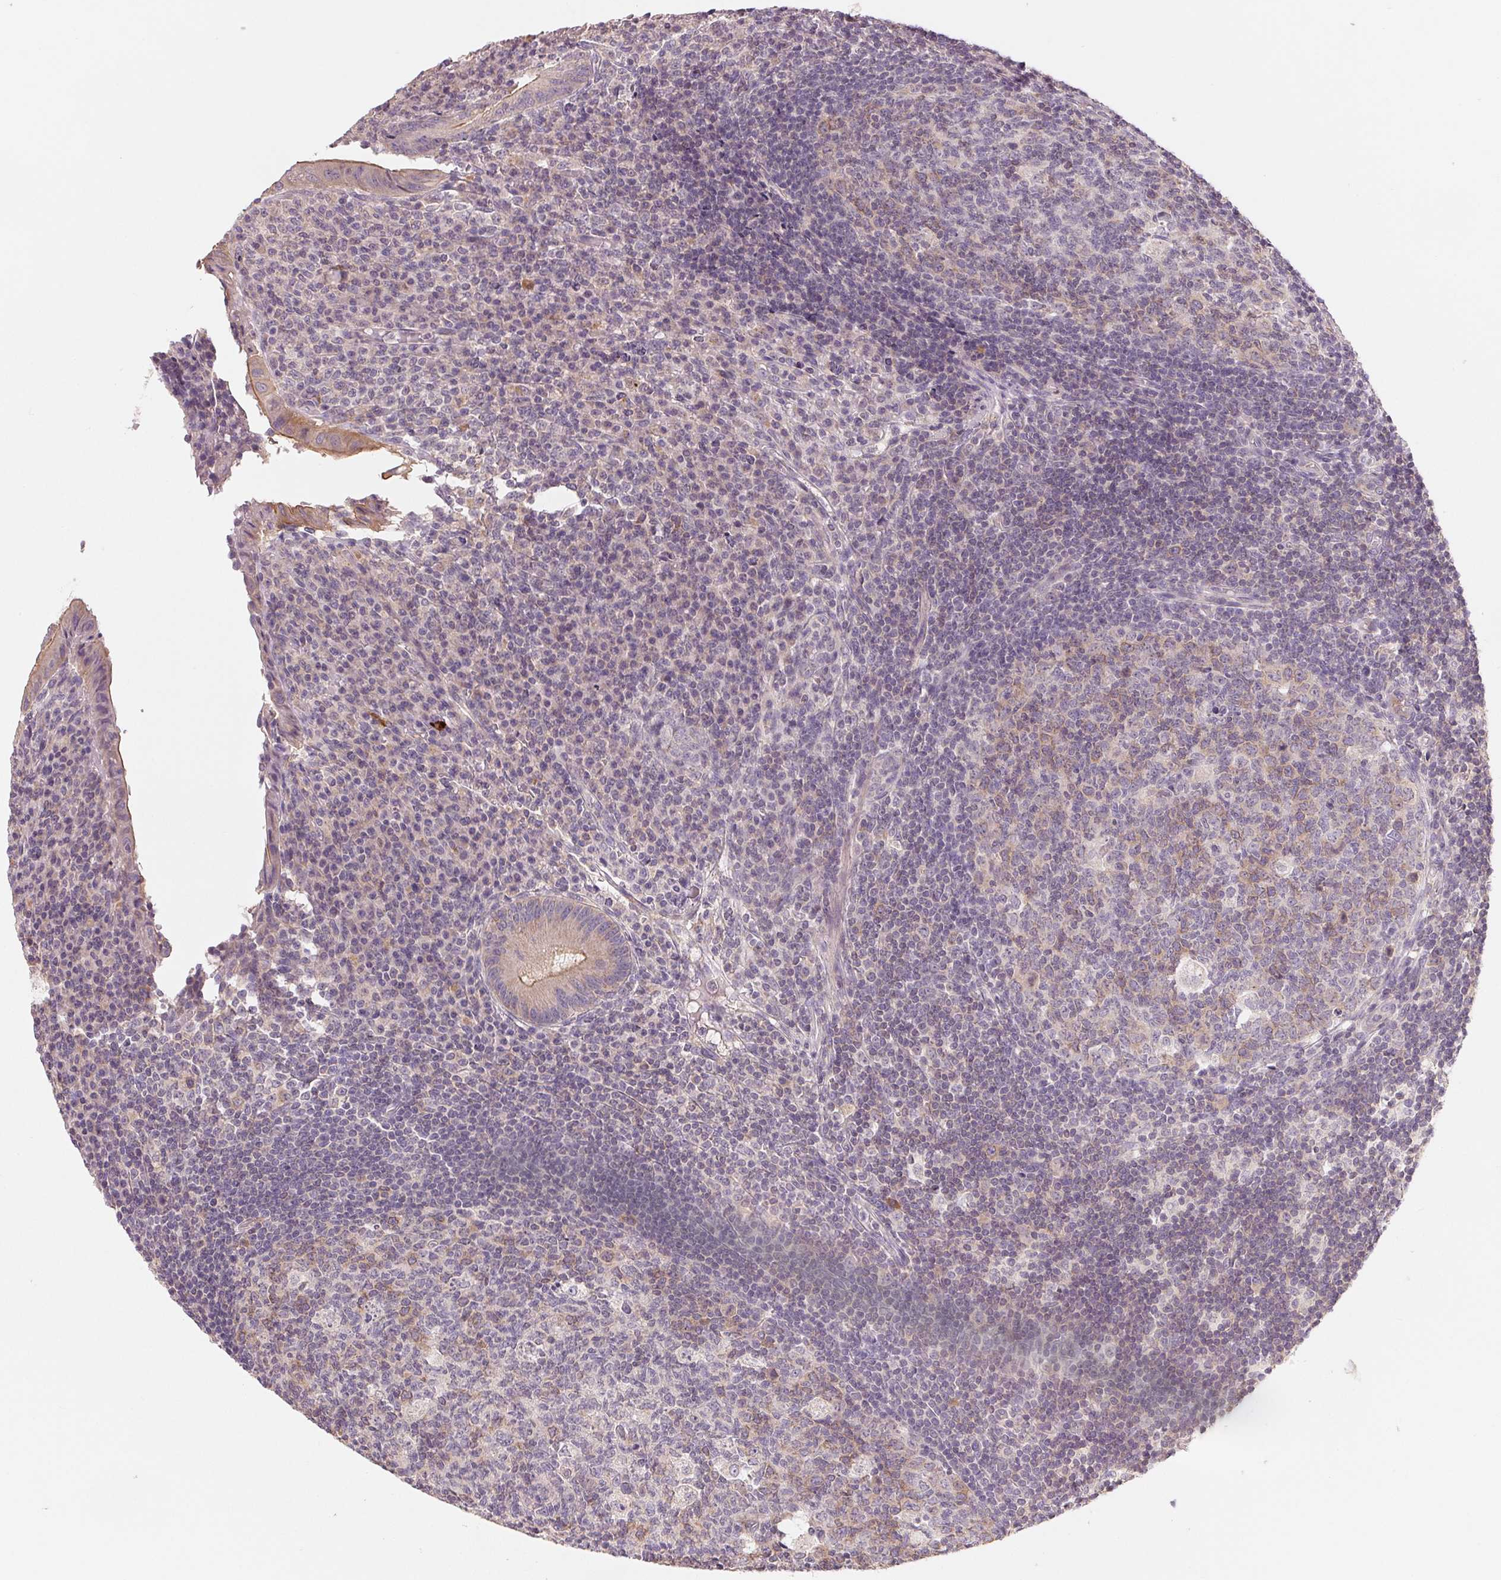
{"staining": {"intensity": "moderate", "quantity": "25%-75%", "location": "cytoplasmic/membranous"}, "tissue": "appendix", "cell_type": "Glandular cells", "image_type": "normal", "snomed": [{"axis": "morphology", "description": "Normal tissue, NOS"}, {"axis": "topography", "description": "Appendix"}], "caption": "Immunohistochemical staining of normal human appendix reveals moderate cytoplasmic/membranous protein positivity in about 25%-75% of glandular cells. The protein is shown in brown color, while the nuclei are stained blue.", "gene": "AQP8", "patient": {"sex": "male", "age": 18}}